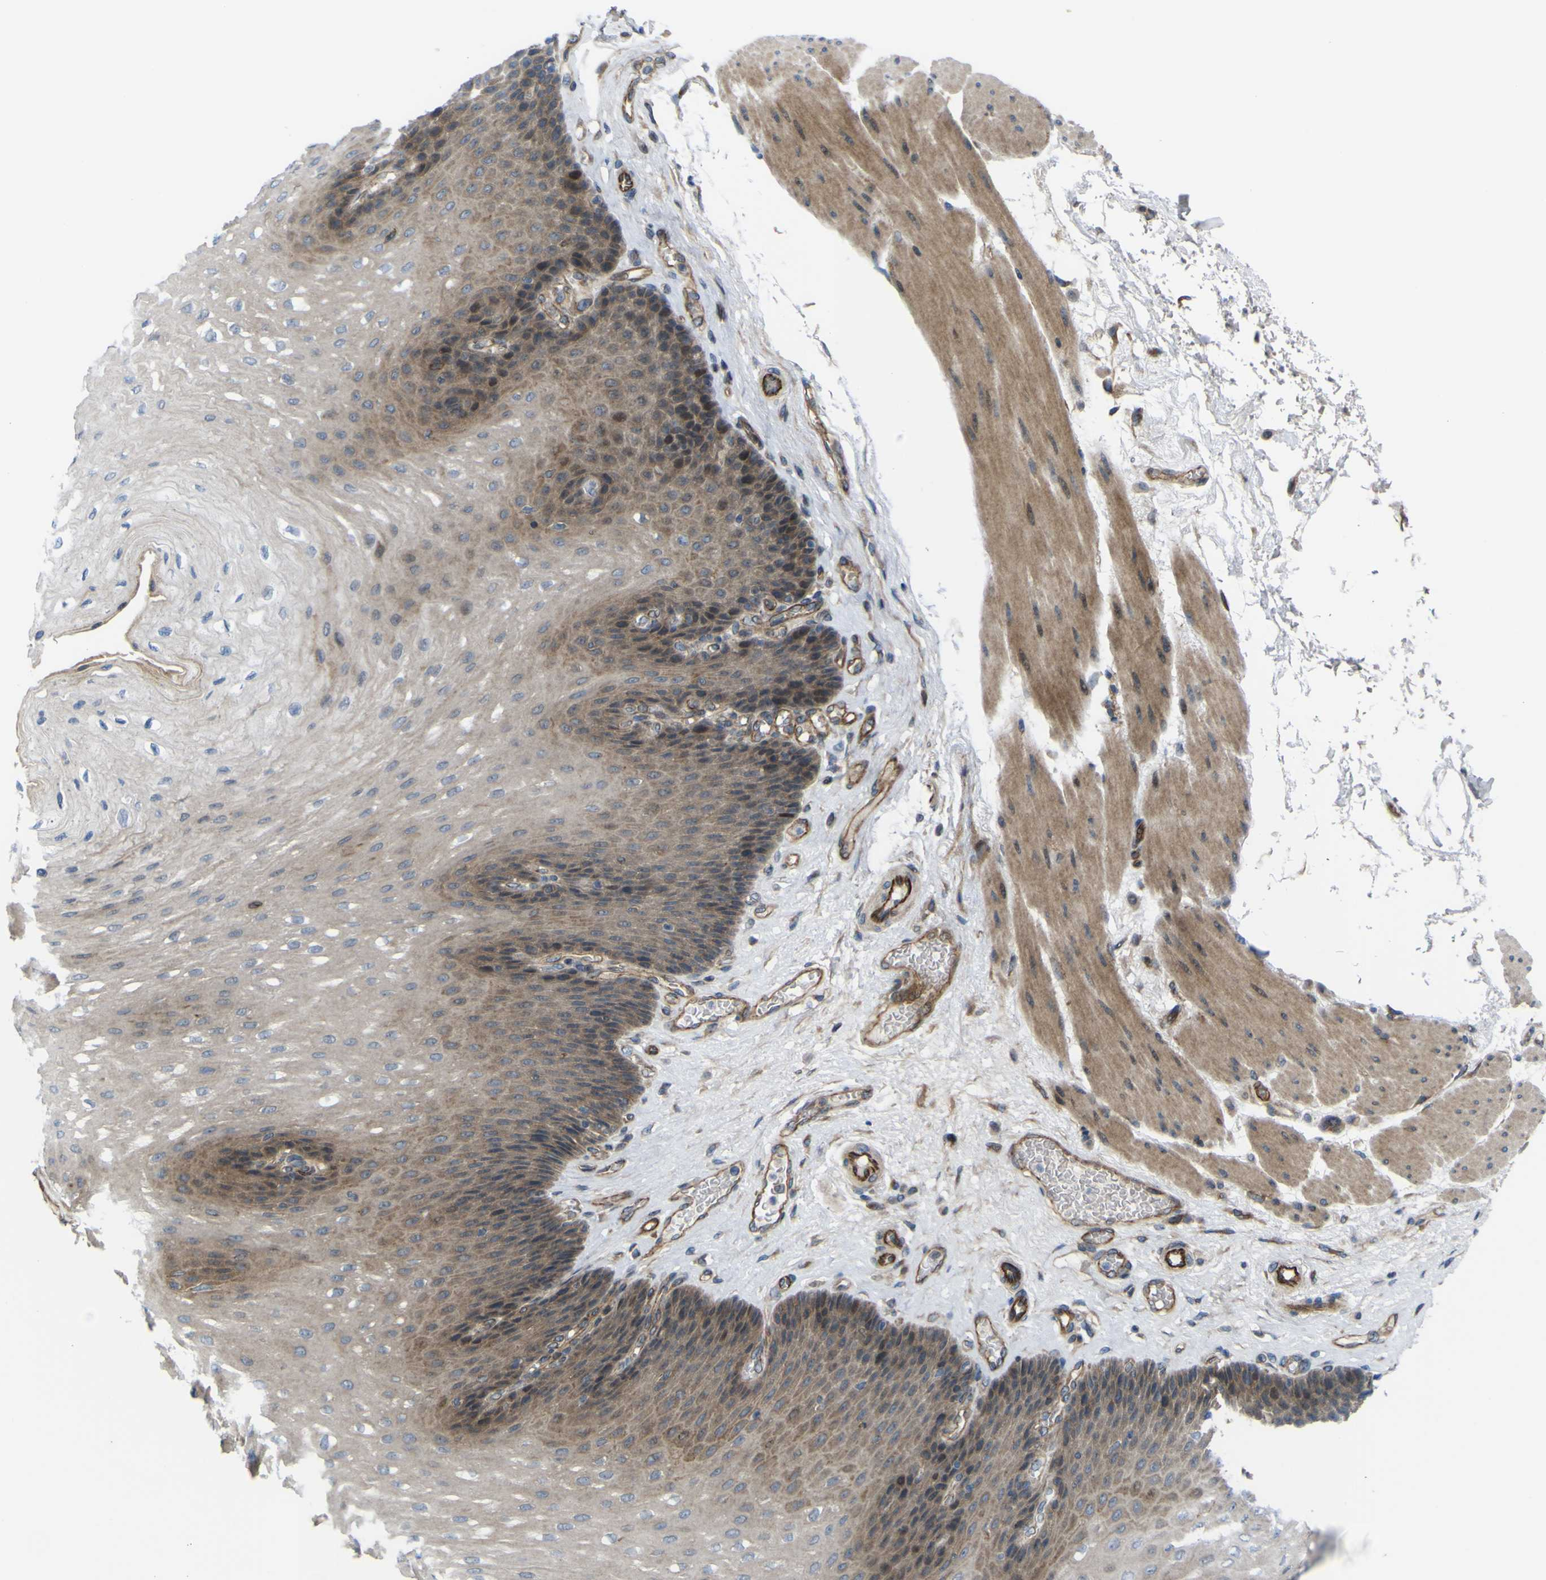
{"staining": {"intensity": "moderate", "quantity": ">75%", "location": "cytoplasmic/membranous"}, "tissue": "esophagus", "cell_type": "Squamous epithelial cells", "image_type": "normal", "snomed": [{"axis": "morphology", "description": "Normal tissue, NOS"}, {"axis": "topography", "description": "Esophagus"}], "caption": "Moderate cytoplasmic/membranous positivity is identified in about >75% of squamous epithelial cells in normal esophagus. (brown staining indicates protein expression, while blue staining denotes nuclei).", "gene": "FBXO30", "patient": {"sex": "female", "age": 72}}